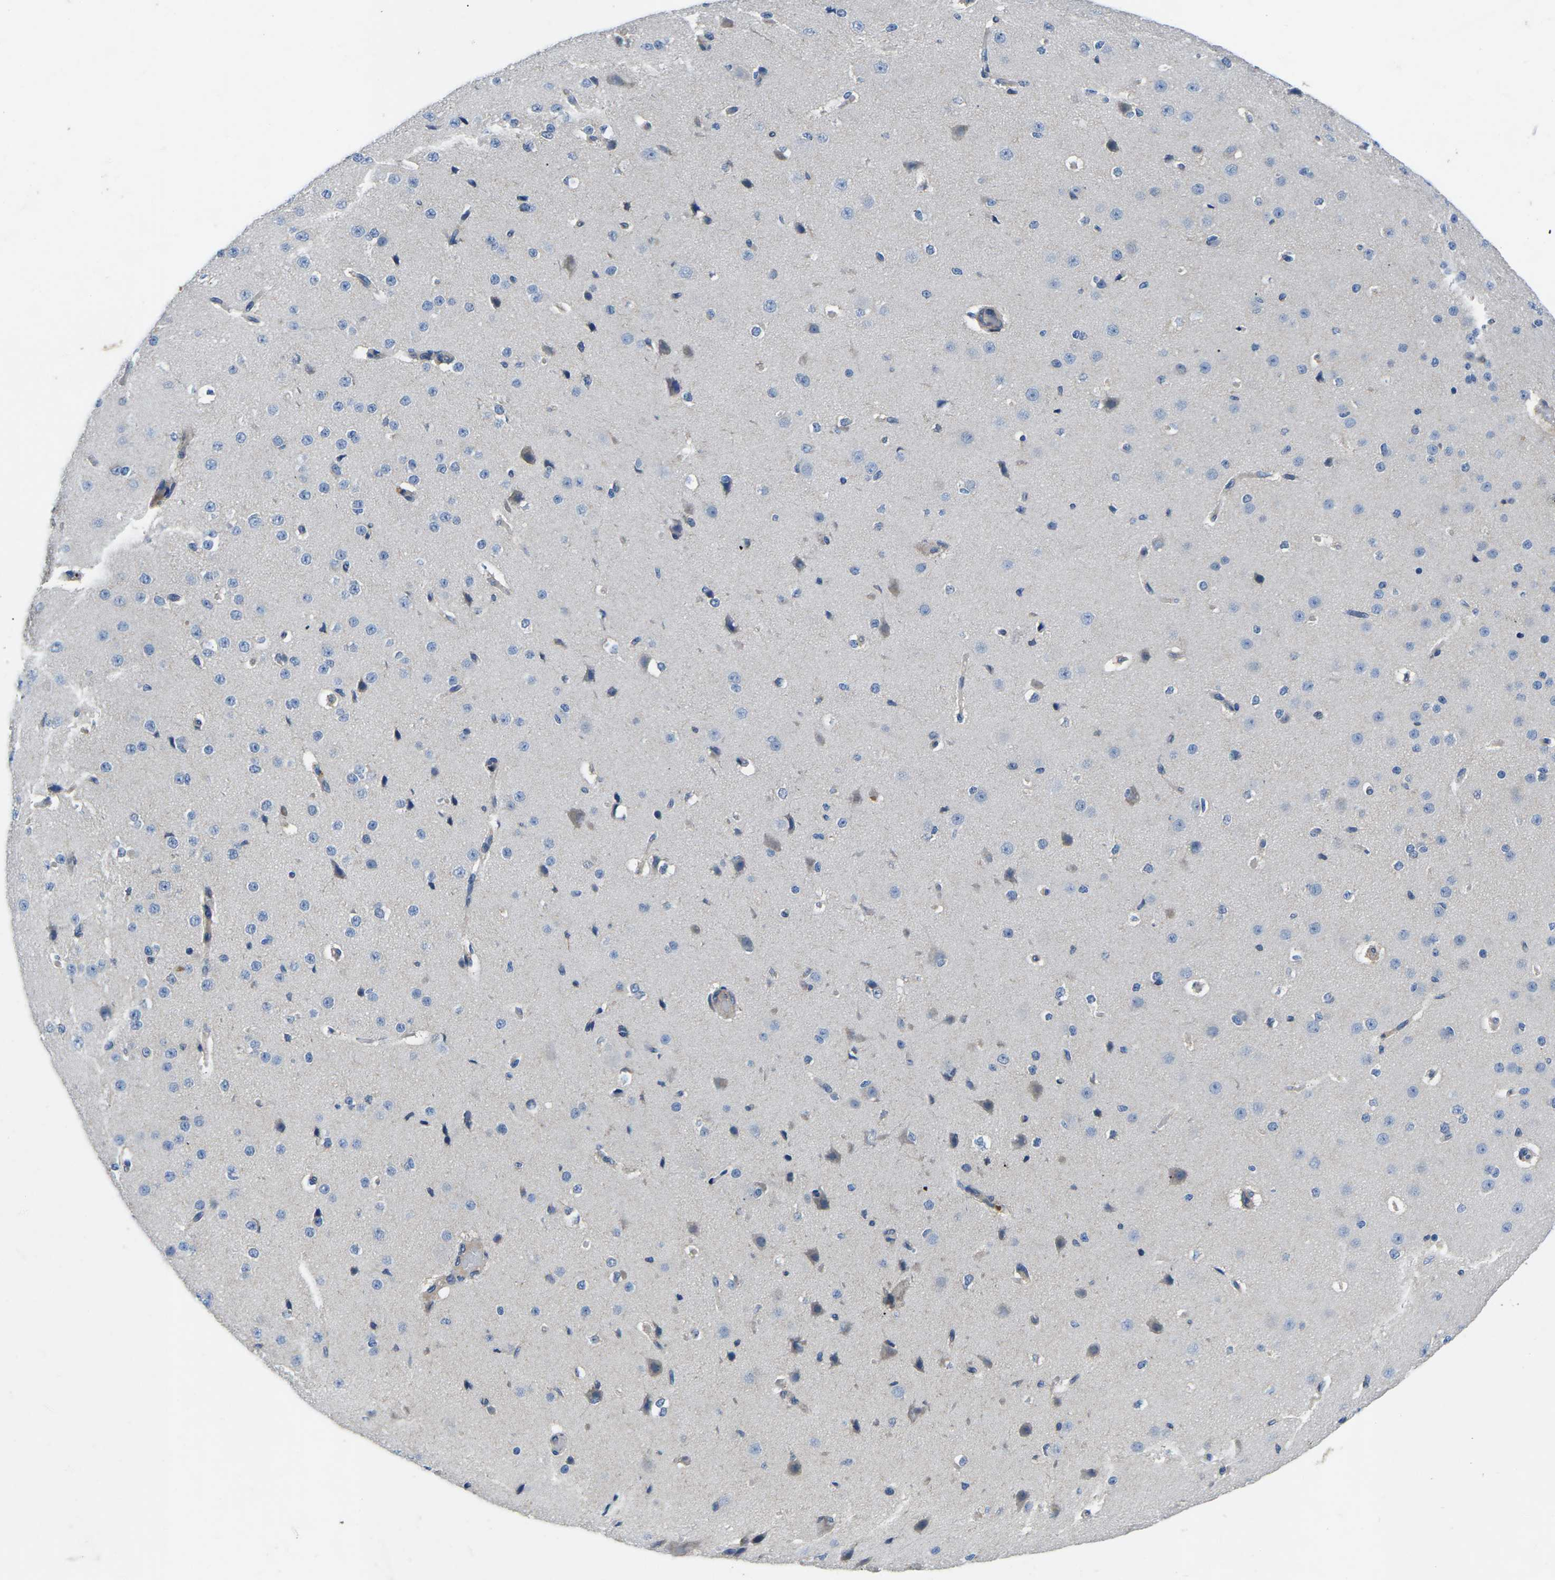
{"staining": {"intensity": "negative", "quantity": "none", "location": "none"}, "tissue": "cerebral cortex", "cell_type": "Endothelial cells", "image_type": "normal", "snomed": [{"axis": "morphology", "description": "Normal tissue, NOS"}, {"axis": "morphology", "description": "Developmental malformation"}, {"axis": "topography", "description": "Cerebral cortex"}], "caption": "This is an immunohistochemistry image of benign cerebral cortex. There is no expression in endothelial cells.", "gene": "PDCD6IP", "patient": {"sex": "female", "age": 30}}